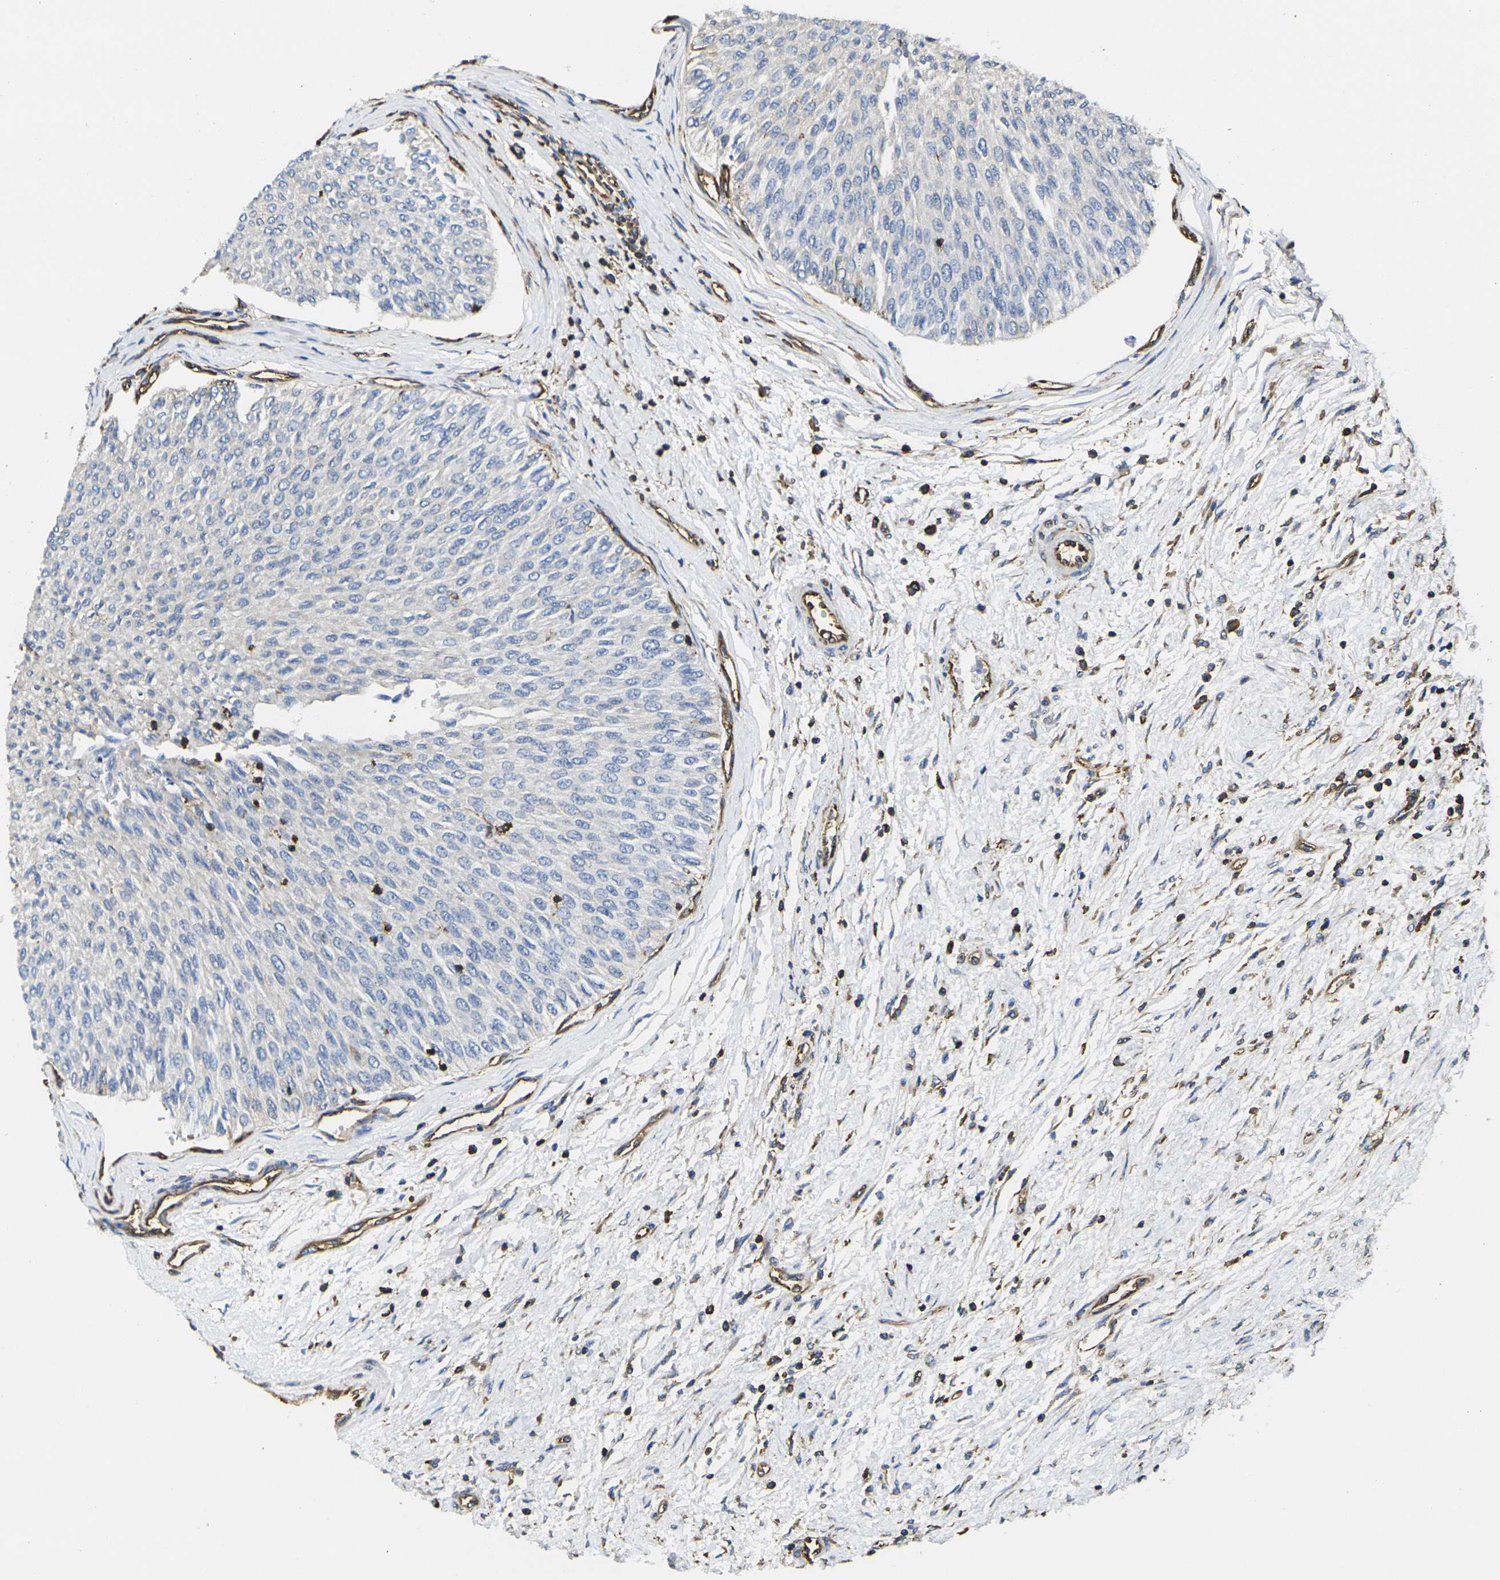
{"staining": {"intensity": "negative", "quantity": "none", "location": "none"}, "tissue": "urothelial cancer", "cell_type": "Tumor cells", "image_type": "cancer", "snomed": [{"axis": "morphology", "description": "Urothelial carcinoma, Low grade"}, {"axis": "topography", "description": "Urinary bladder"}], "caption": "The histopathology image exhibits no significant staining in tumor cells of urothelial cancer. (DAB immunohistochemistry with hematoxylin counter stain).", "gene": "FAM110D", "patient": {"sex": "male", "age": 78}}